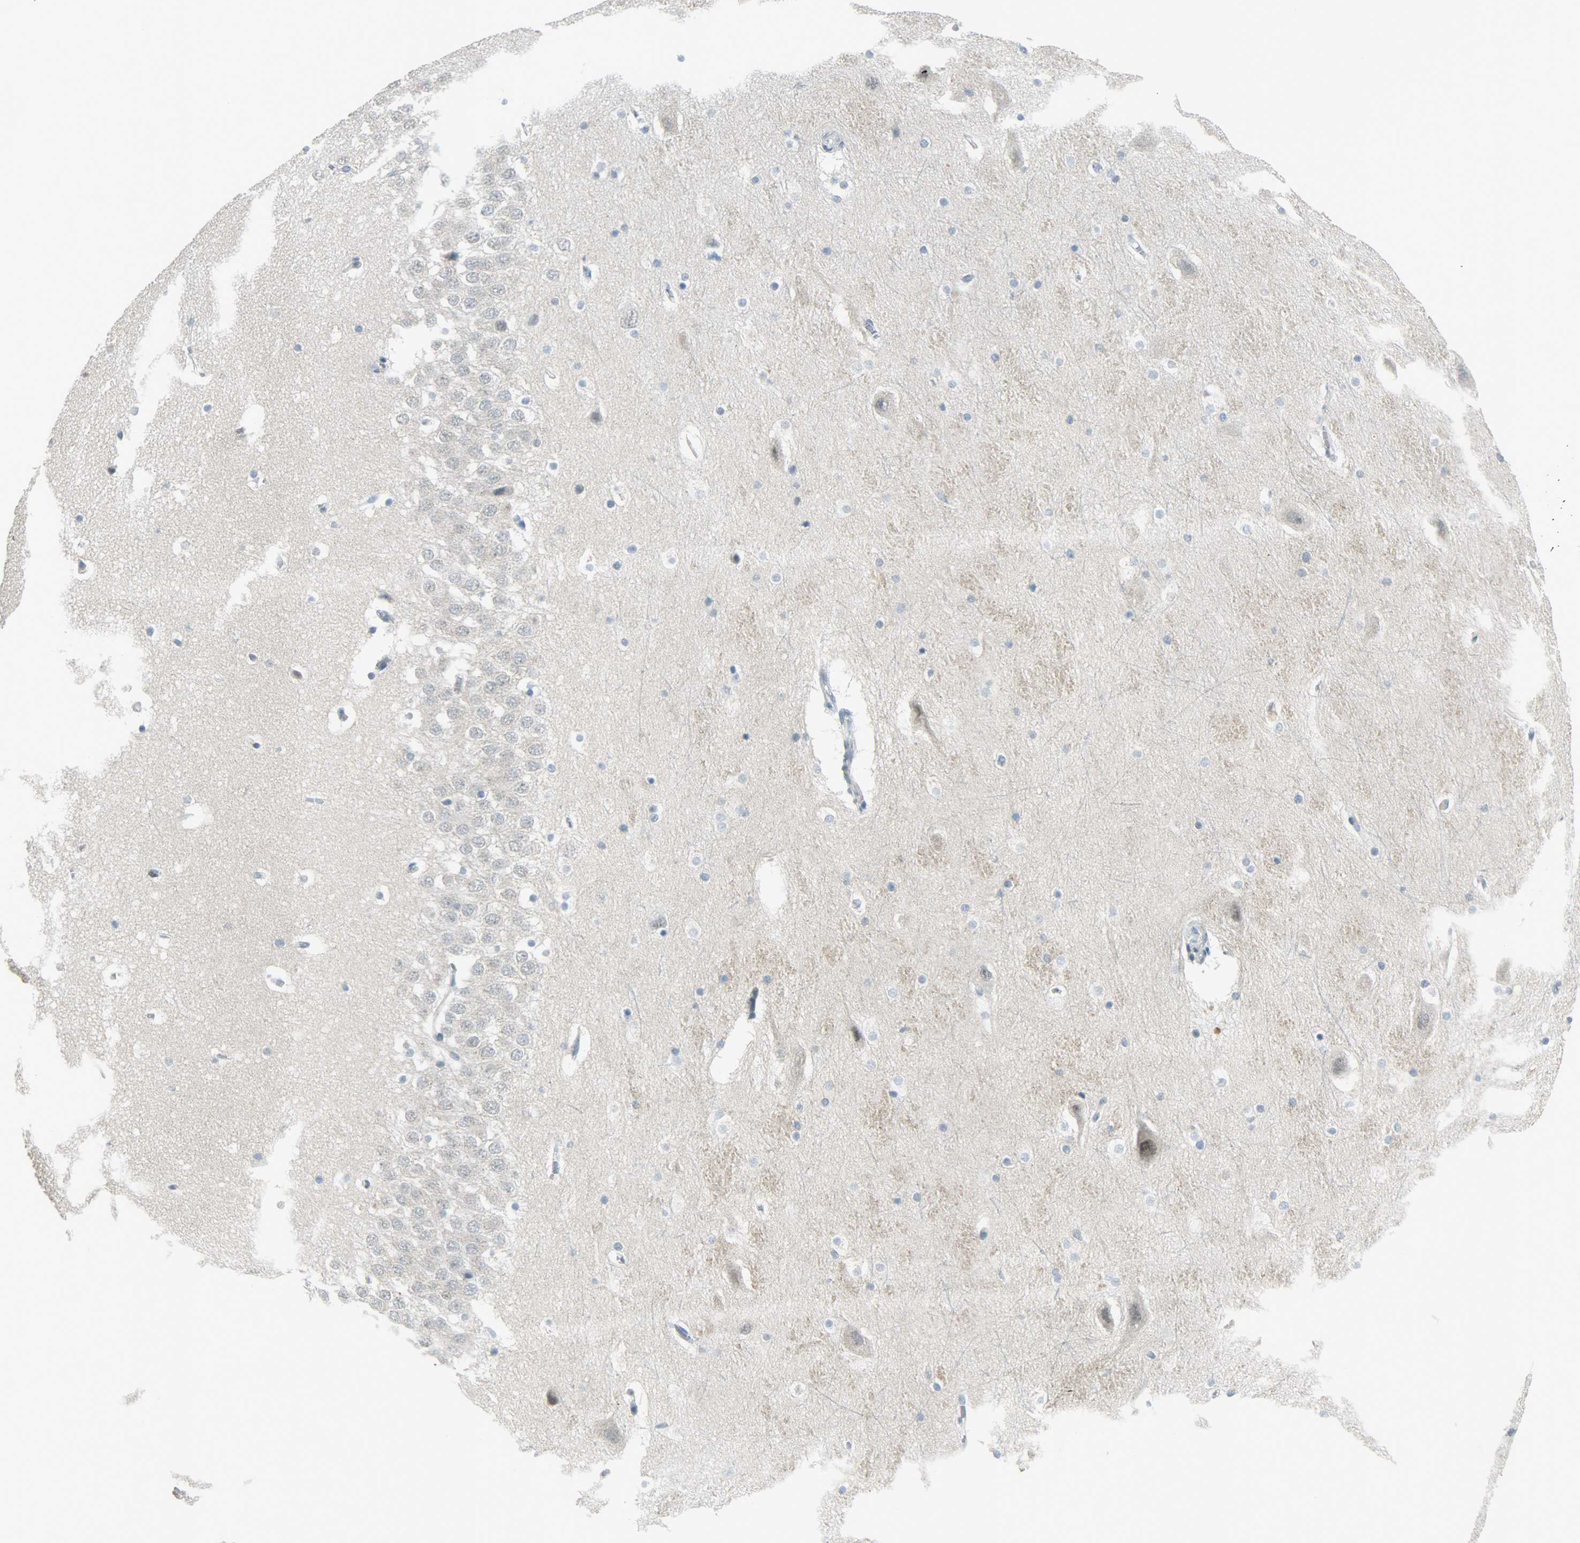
{"staining": {"intensity": "negative", "quantity": "none", "location": "none"}, "tissue": "hippocampus", "cell_type": "Glial cells", "image_type": "normal", "snomed": [{"axis": "morphology", "description": "Normal tissue, NOS"}, {"axis": "topography", "description": "Hippocampus"}], "caption": "The photomicrograph reveals no staining of glial cells in unremarkable hippocampus.", "gene": "IL15", "patient": {"sex": "male", "age": 45}}